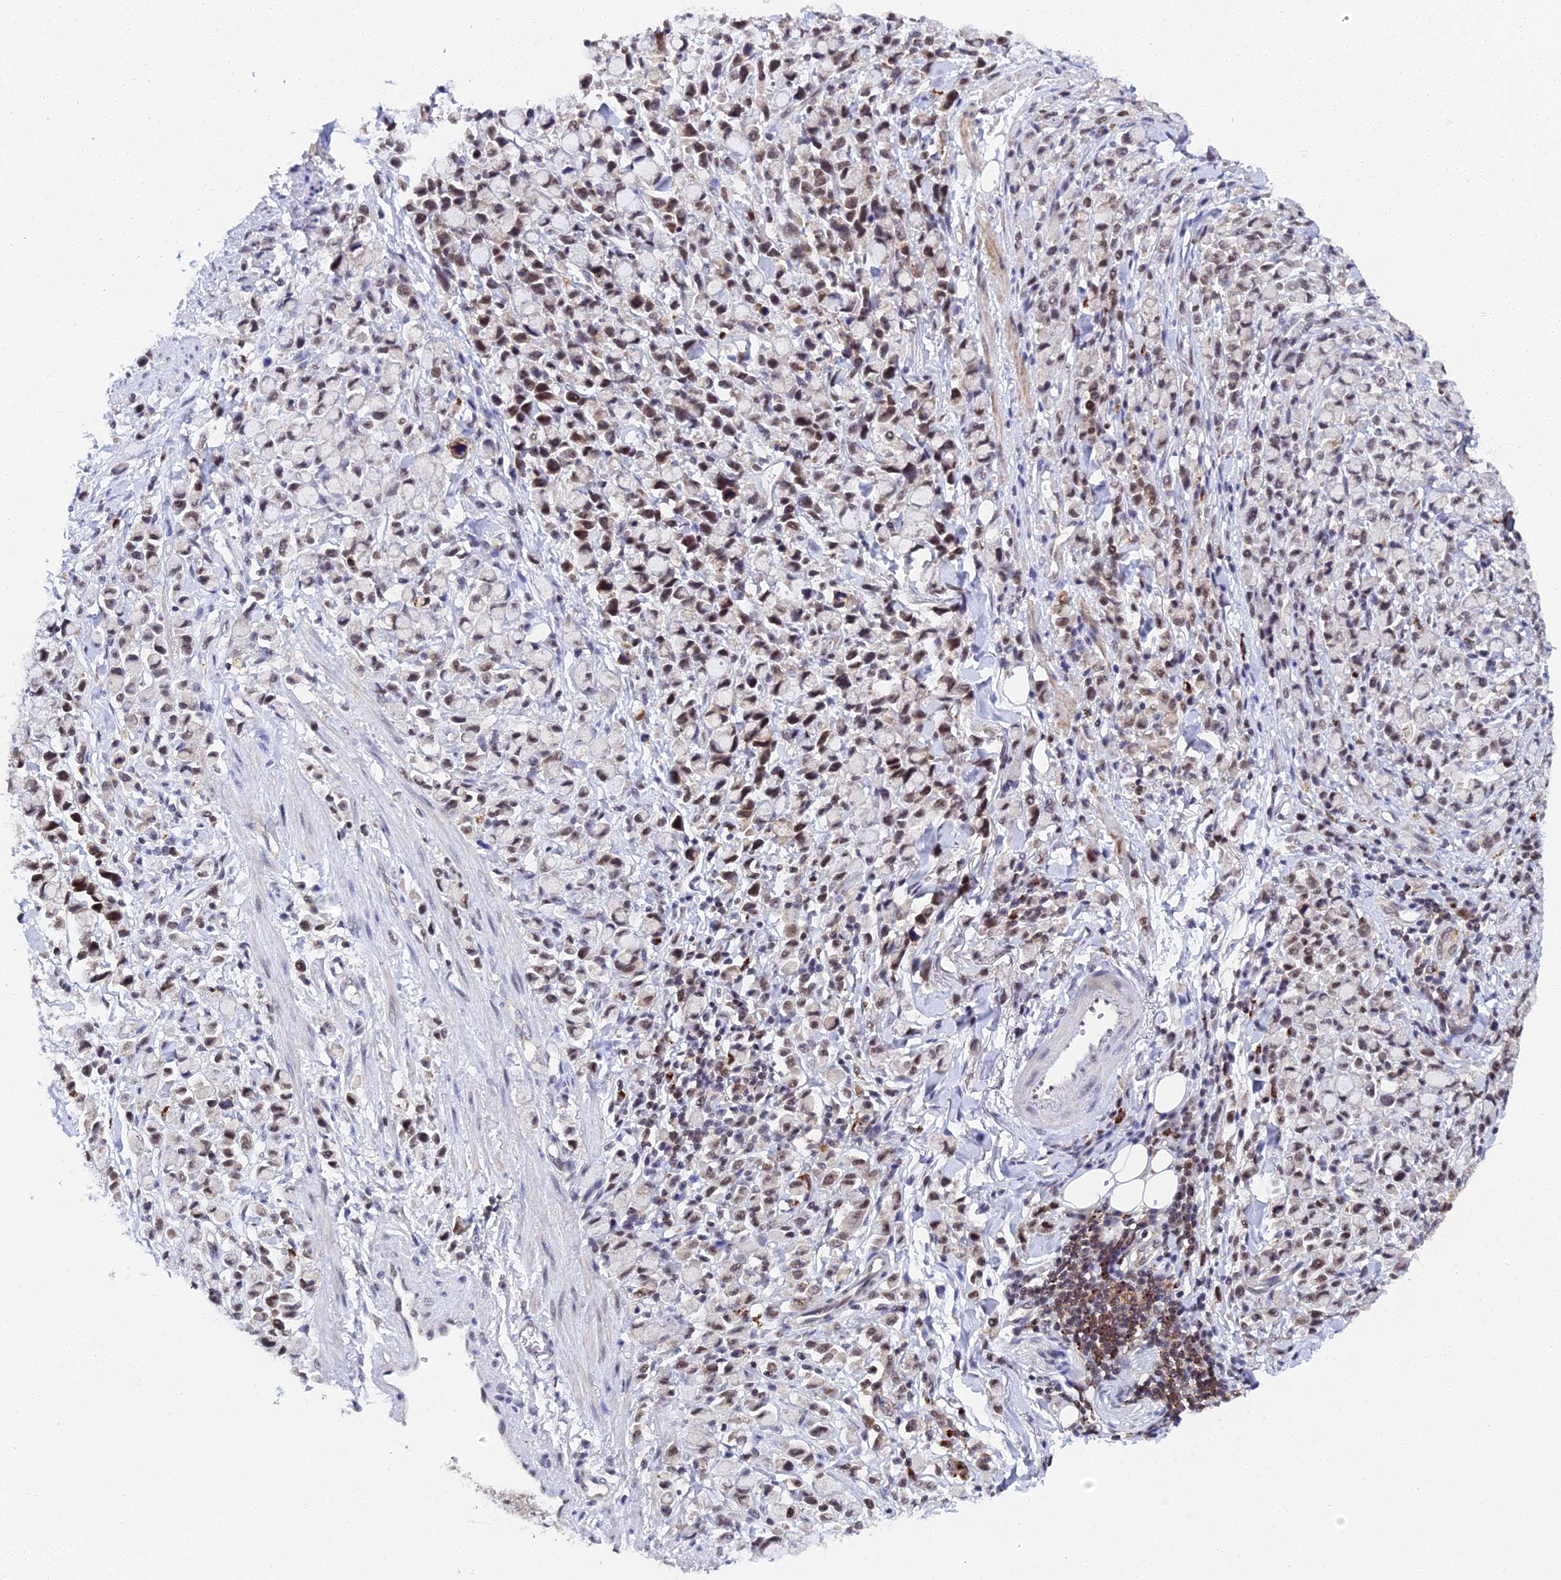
{"staining": {"intensity": "moderate", "quantity": ">75%", "location": "nuclear"}, "tissue": "stomach cancer", "cell_type": "Tumor cells", "image_type": "cancer", "snomed": [{"axis": "morphology", "description": "Adenocarcinoma, NOS"}, {"axis": "topography", "description": "Stomach"}], "caption": "Immunohistochemistry staining of stomach cancer (adenocarcinoma), which demonstrates medium levels of moderate nuclear positivity in approximately >75% of tumor cells indicating moderate nuclear protein staining. The staining was performed using DAB (3,3'-diaminobenzidine) (brown) for protein detection and nuclei were counterstained in hematoxylin (blue).", "gene": "MAGOHB", "patient": {"sex": "female", "age": 81}}